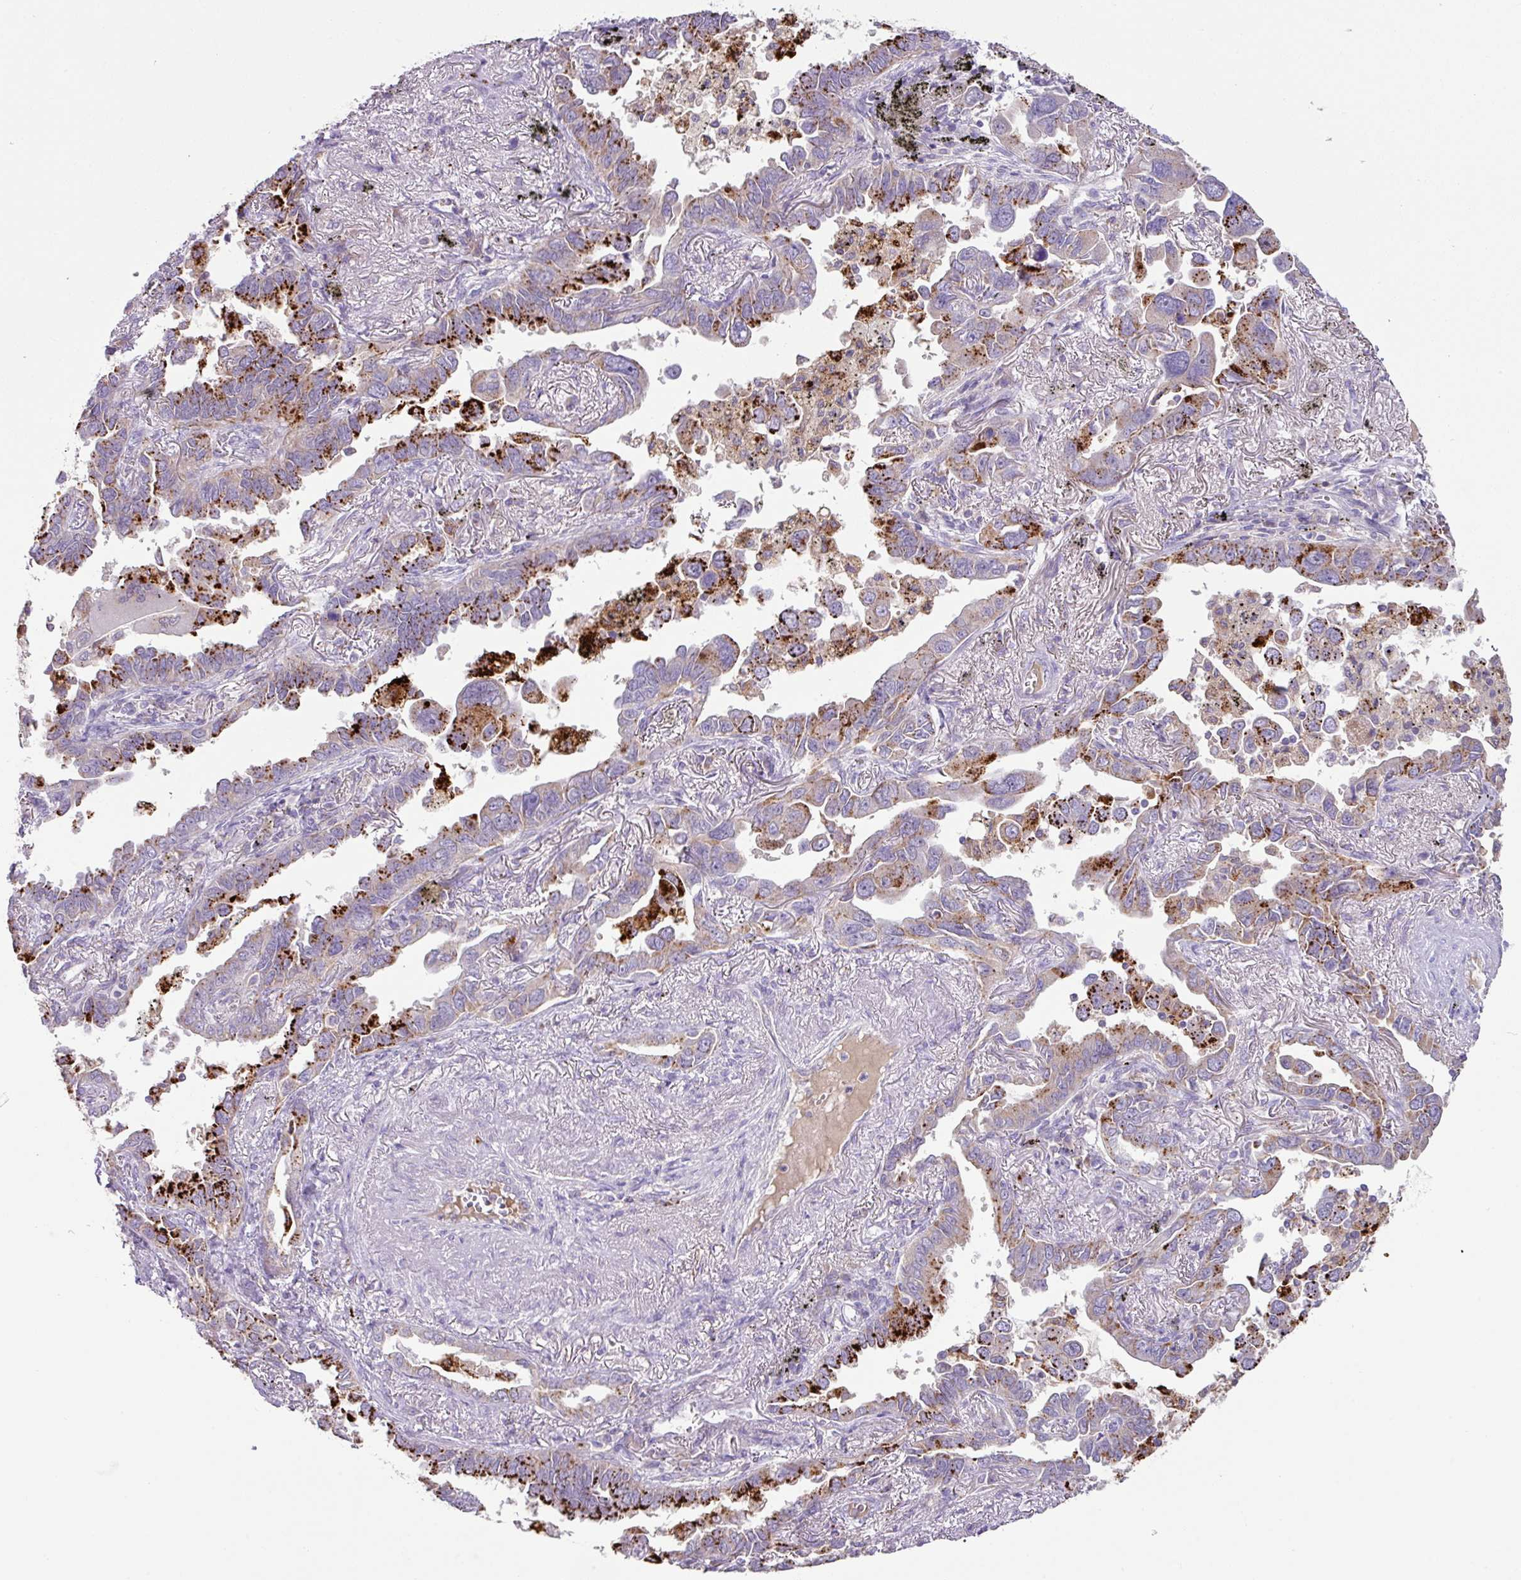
{"staining": {"intensity": "strong", "quantity": "25%-75%", "location": "cytoplasmic/membranous"}, "tissue": "lung cancer", "cell_type": "Tumor cells", "image_type": "cancer", "snomed": [{"axis": "morphology", "description": "Adenocarcinoma, NOS"}, {"axis": "topography", "description": "Lung"}], "caption": "Protein expression analysis of human lung cancer reveals strong cytoplasmic/membranous positivity in approximately 25%-75% of tumor cells.", "gene": "PLEKHH3", "patient": {"sex": "male", "age": 67}}